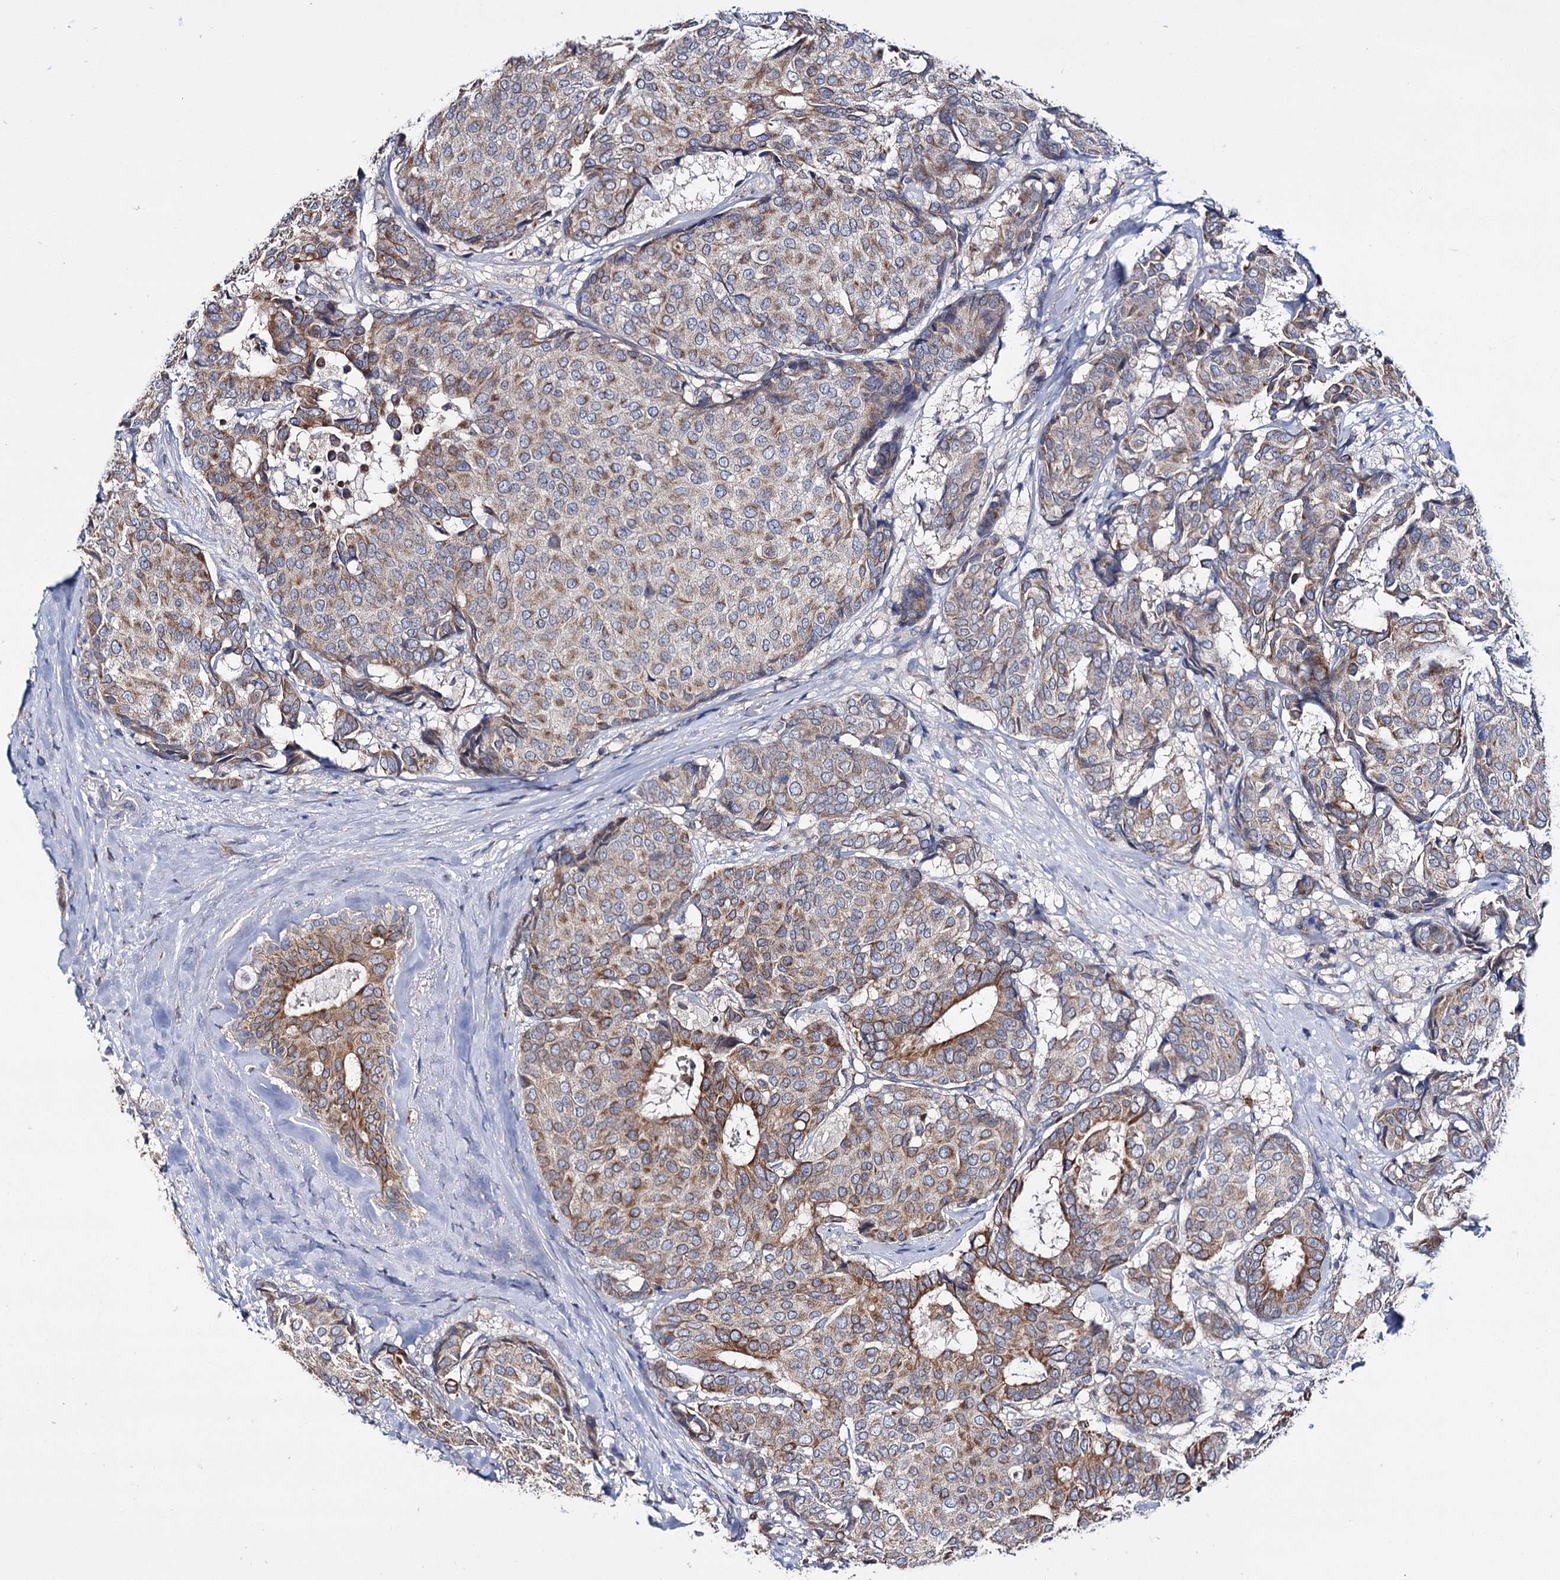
{"staining": {"intensity": "moderate", "quantity": ">75%", "location": "cytoplasmic/membranous"}, "tissue": "breast cancer", "cell_type": "Tumor cells", "image_type": "cancer", "snomed": [{"axis": "morphology", "description": "Duct carcinoma"}, {"axis": "topography", "description": "Breast"}], "caption": "Breast cancer (invasive ductal carcinoma) was stained to show a protein in brown. There is medium levels of moderate cytoplasmic/membranous positivity in about >75% of tumor cells.", "gene": "UBASH3B", "patient": {"sex": "female", "age": 75}}